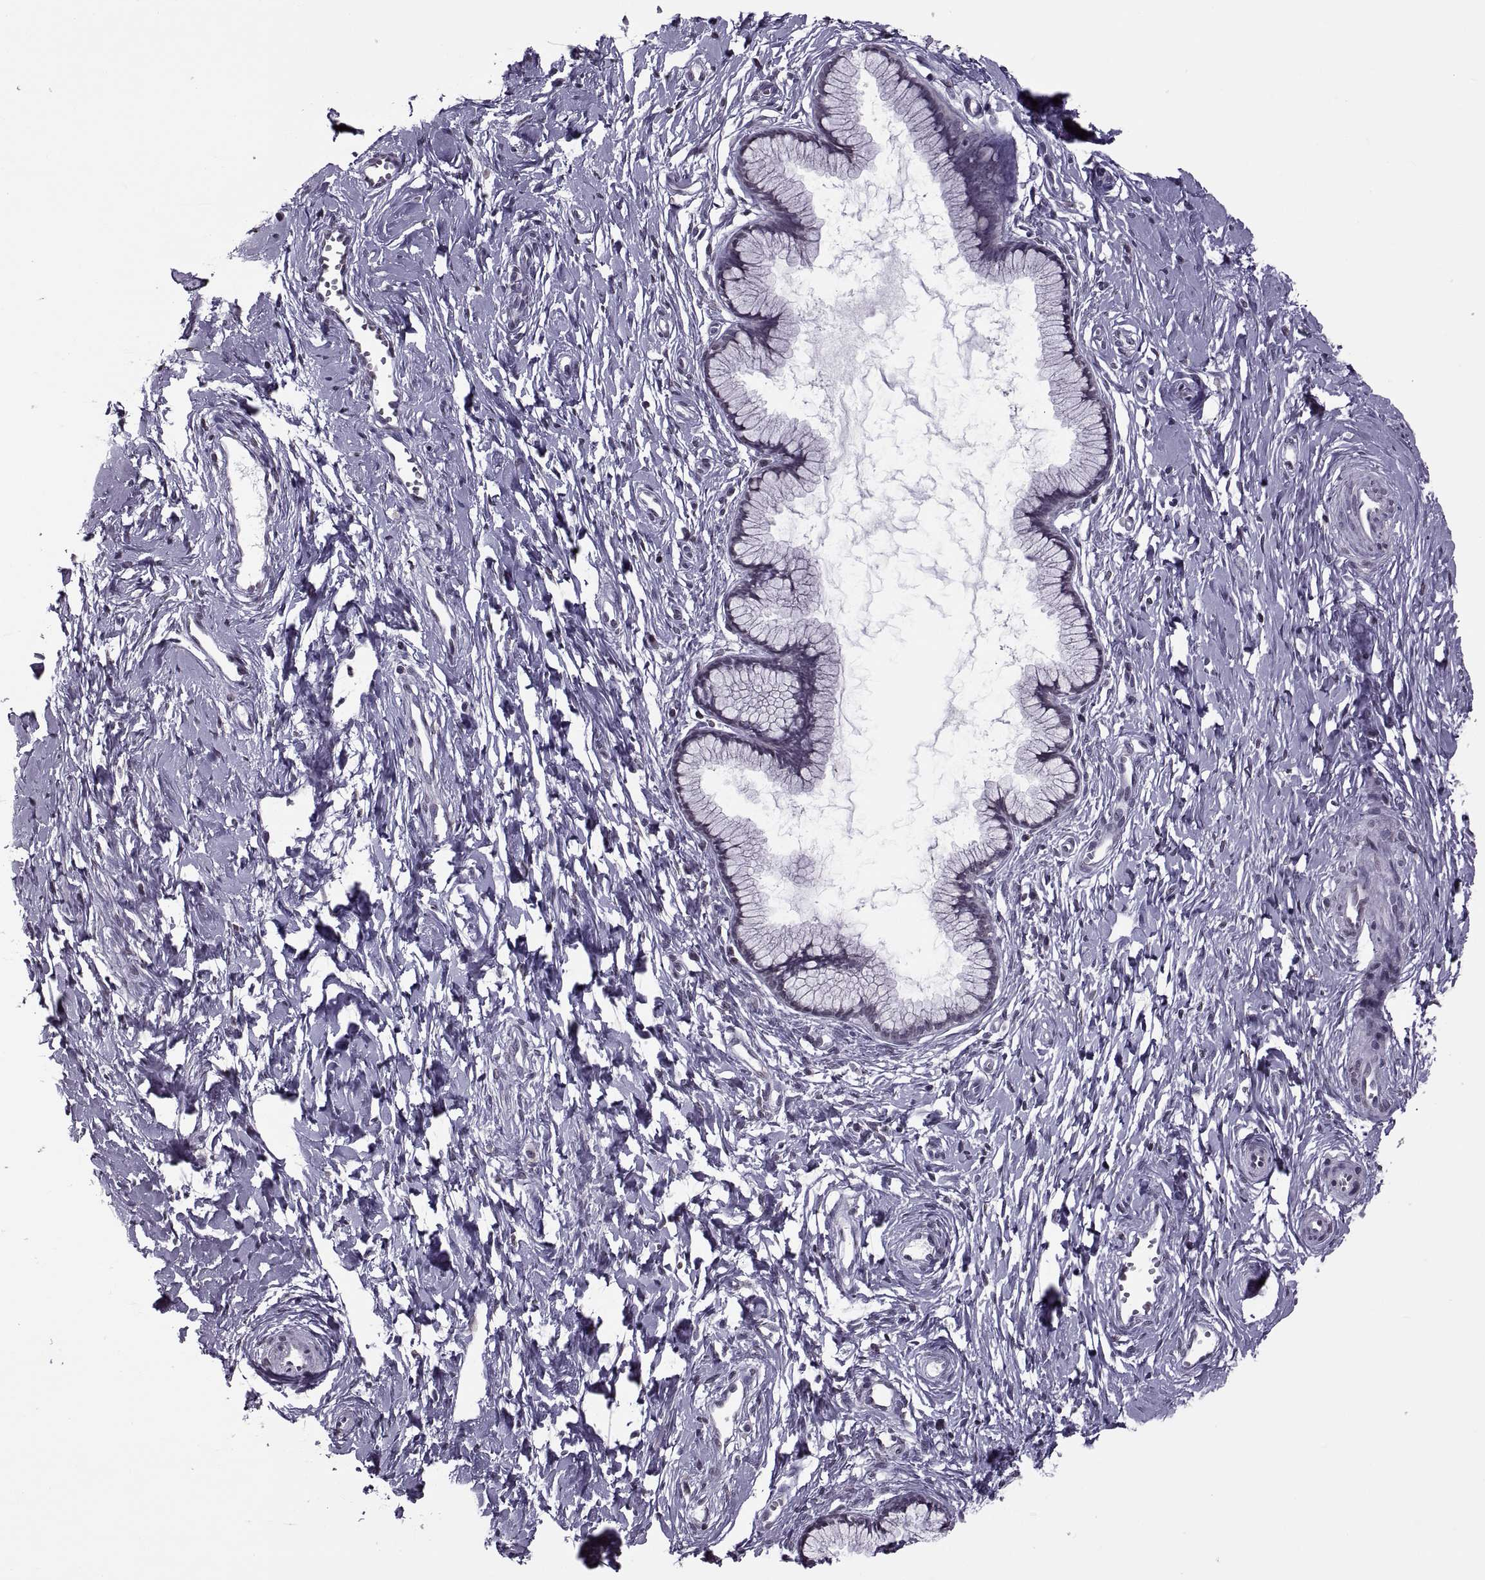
{"staining": {"intensity": "negative", "quantity": "none", "location": "none"}, "tissue": "cervix", "cell_type": "Glandular cells", "image_type": "normal", "snomed": [{"axis": "morphology", "description": "Normal tissue, NOS"}, {"axis": "topography", "description": "Cervix"}], "caption": "Image shows no significant protein staining in glandular cells of unremarkable cervix. The staining is performed using DAB (3,3'-diaminobenzidine) brown chromogen with nuclei counter-stained in using hematoxylin.", "gene": "H1", "patient": {"sex": "female", "age": 40}}